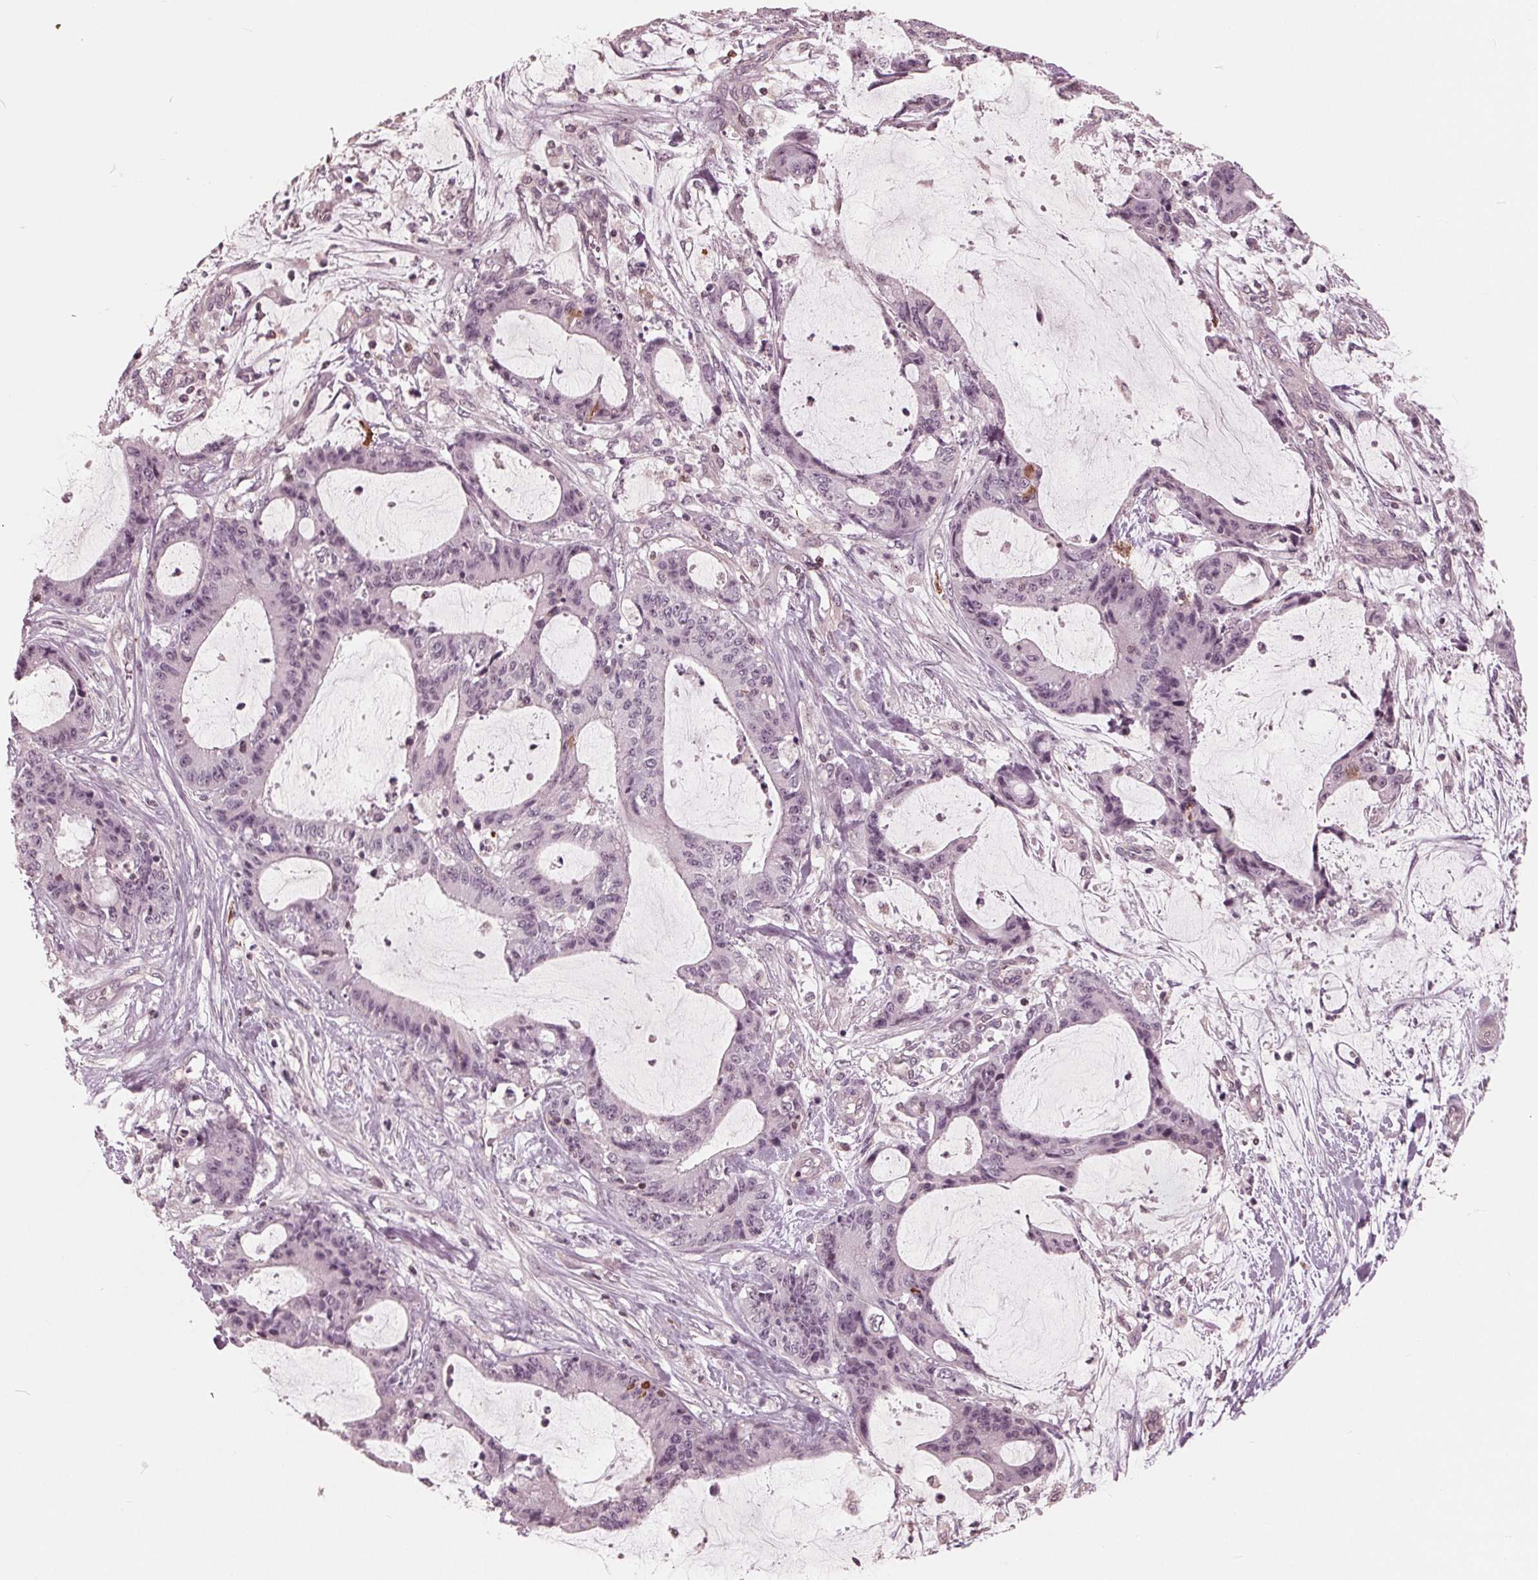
{"staining": {"intensity": "negative", "quantity": "none", "location": "none"}, "tissue": "liver cancer", "cell_type": "Tumor cells", "image_type": "cancer", "snomed": [{"axis": "morphology", "description": "Cholangiocarcinoma"}, {"axis": "topography", "description": "Liver"}], "caption": "This image is of liver cancer stained with immunohistochemistry to label a protein in brown with the nuclei are counter-stained blue. There is no expression in tumor cells.", "gene": "ING3", "patient": {"sex": "female", "age": 73}}